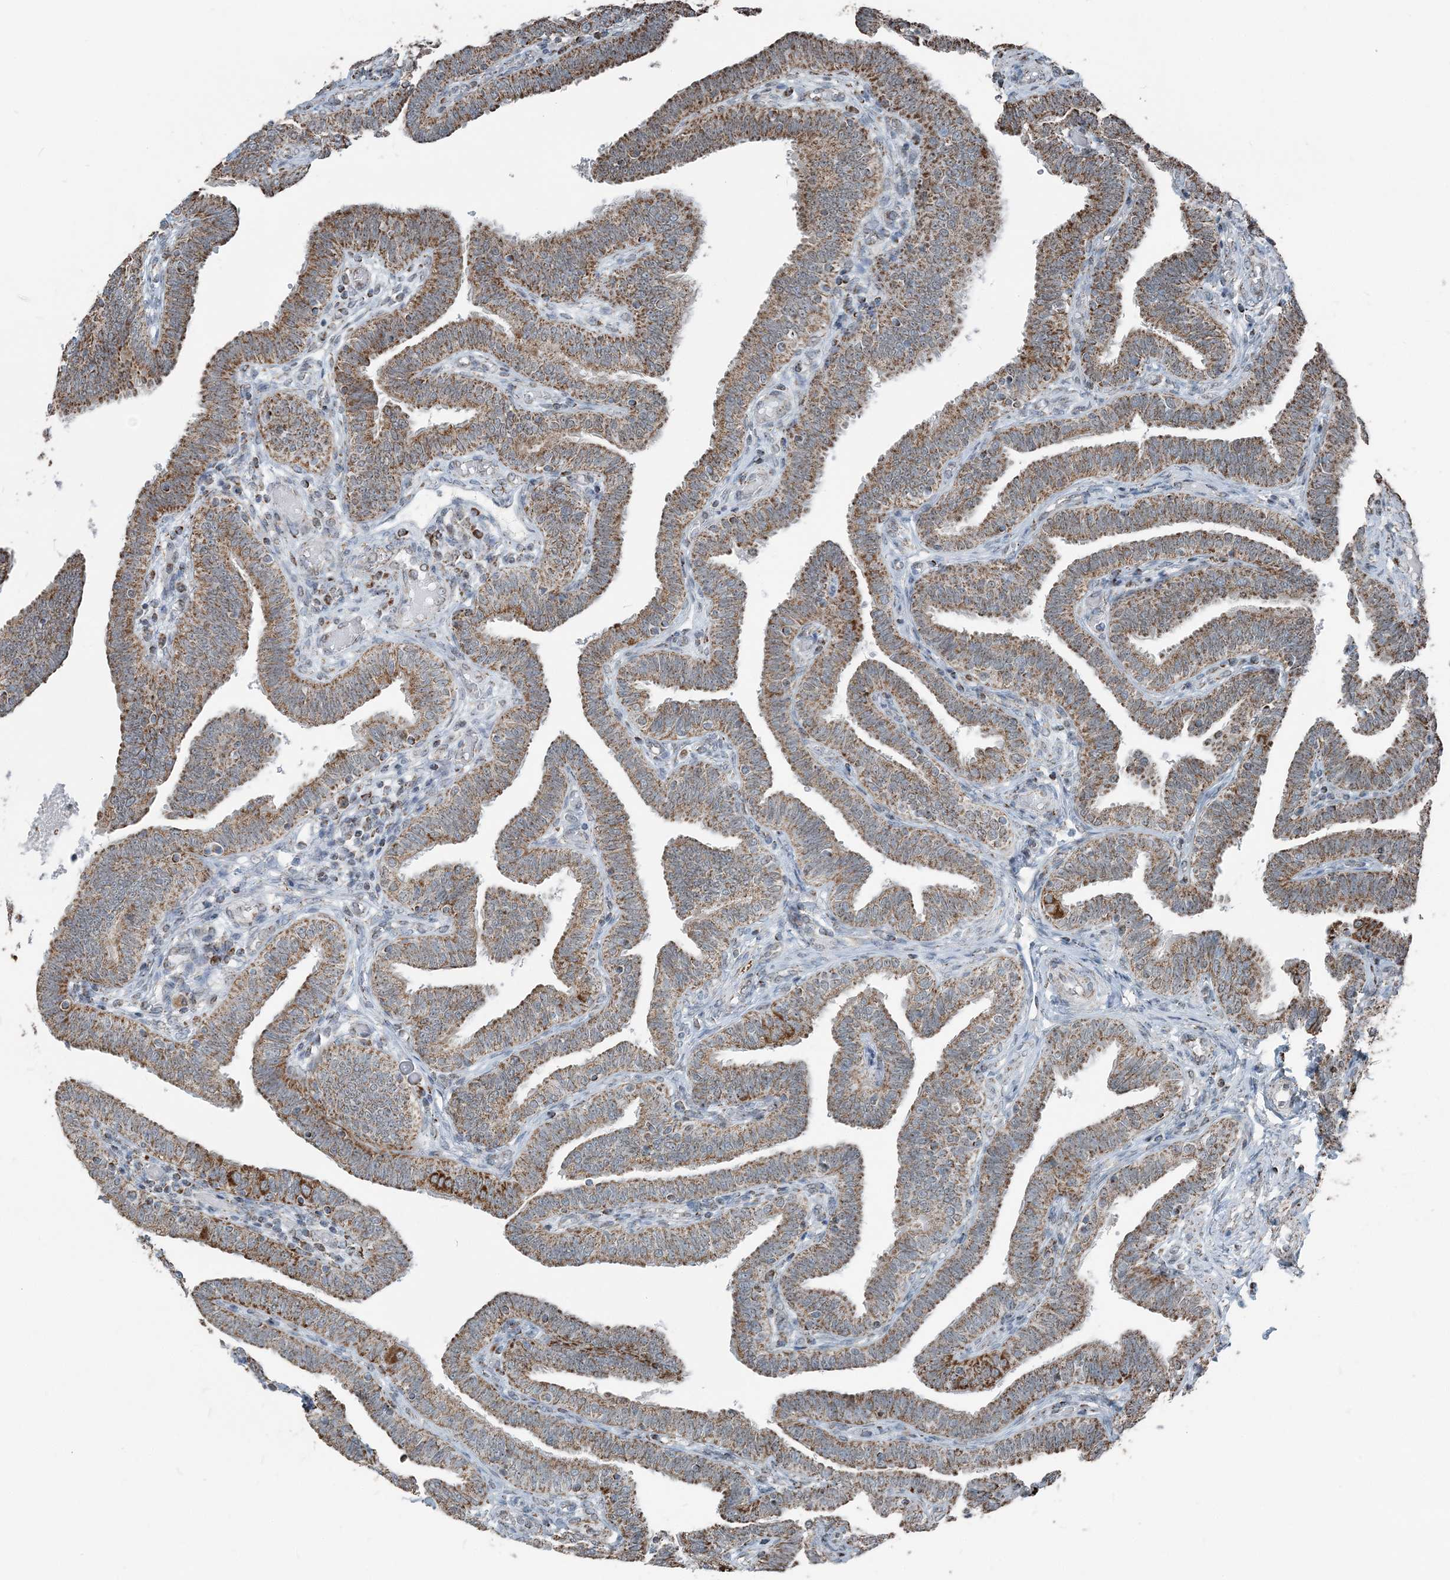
{"staining": {"intensity": "strong", "quantity": ">75%", "location": "cytoplasmic/membranous"}, "tissue": "fallopian tube", "cell_type": "Glandular cells", "image_type": "normal", "snomed": [{"axis": "morphology", "description": "Normal tissue, NOS"}, {"axis": "topography", "description": "Fallopian tube"}], "caption": "The micrograph shows a brown stain indicating the presence of a protein in the cytoplasmic/membranous of glandular cells in fallopian tube.", "gene": "SUCLG1", "patient": {"sex": "female", "age": 39}}